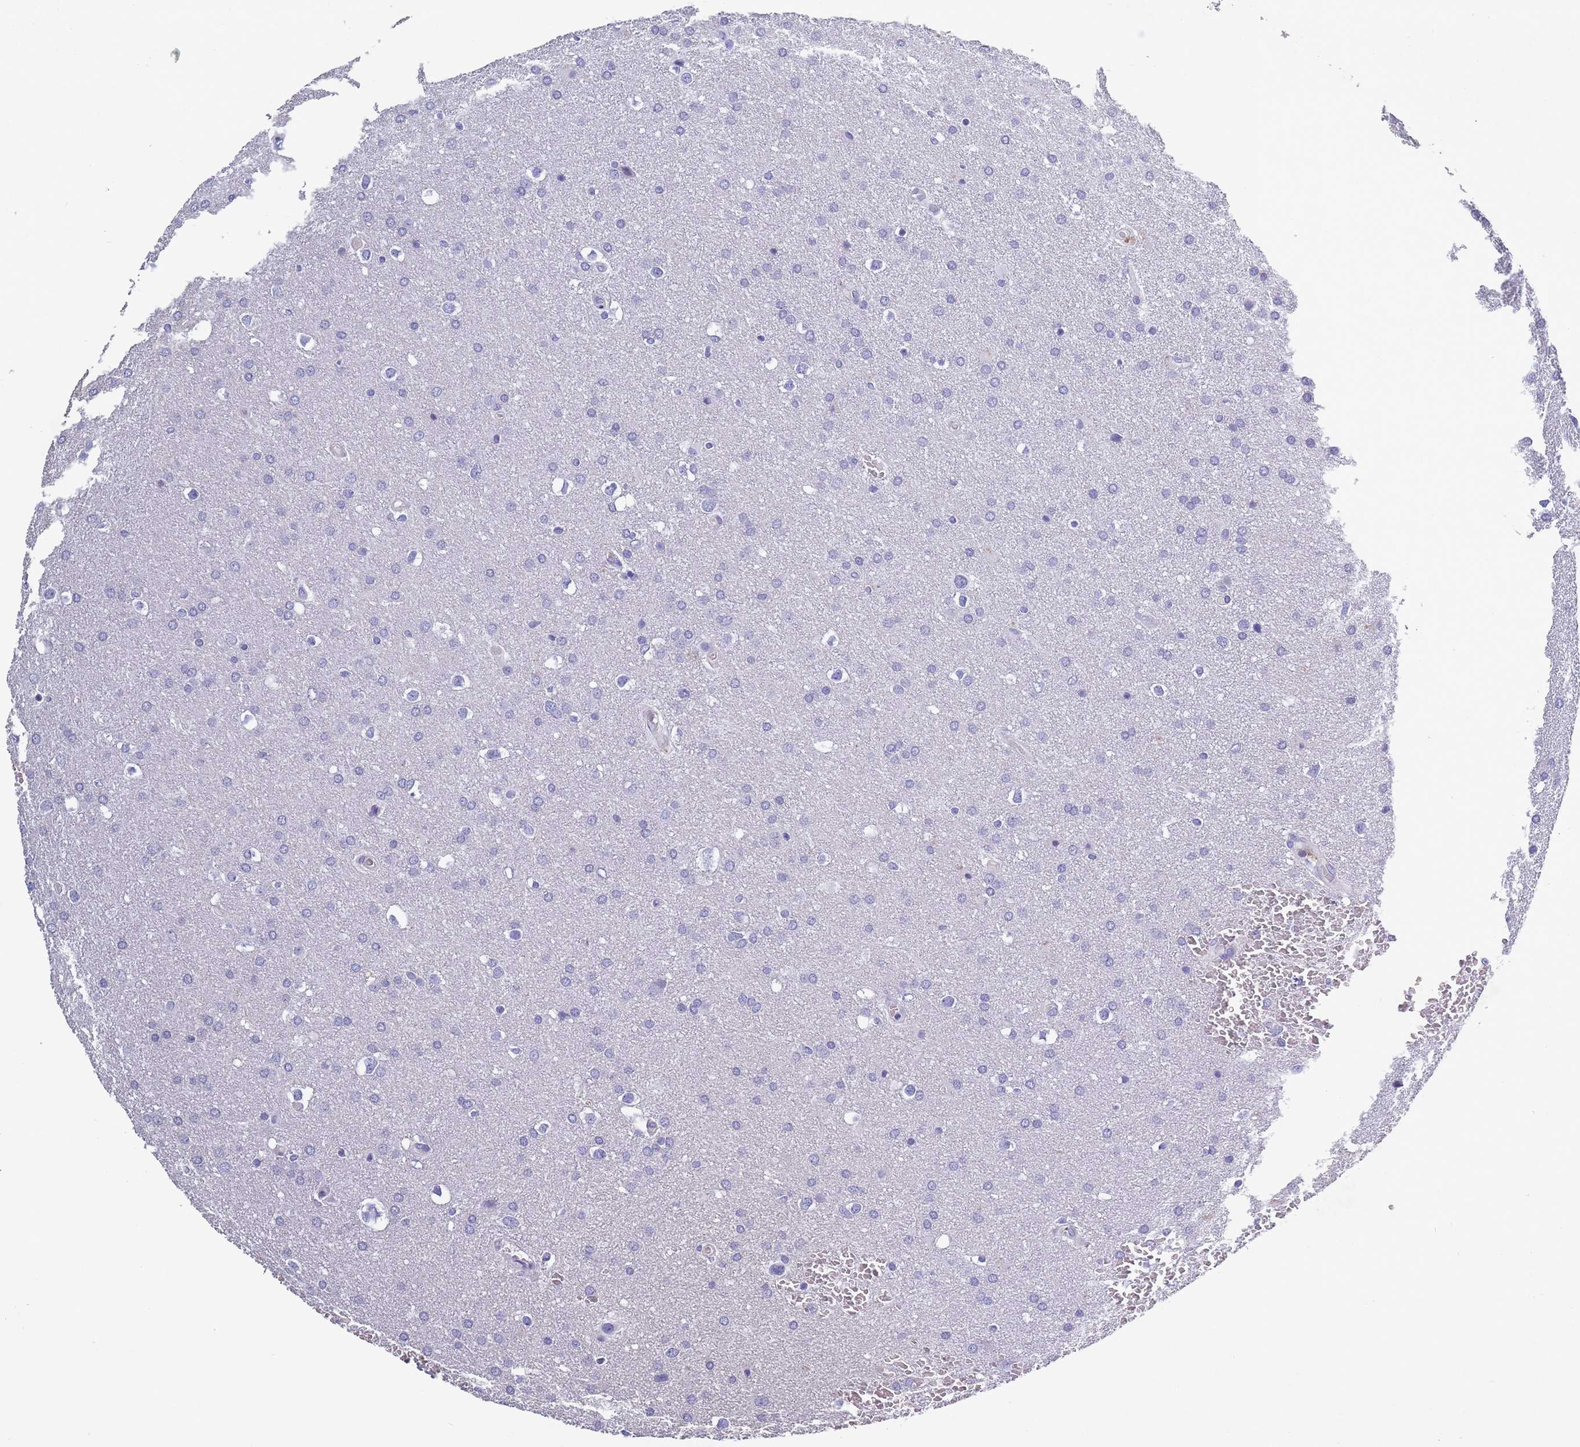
{"staining": {"intensity": "negative", "quantity": "none", "location": "none"}, "tissue": "glioma", "cell_type": "Tumor cells", "image_type": "cancer", "snomed": [{"axis": "morphology", "description": "Glioma, malignant, Low grade"}, {"axis": "topography", "description": "Brain"}], "caption": "An immunohistochemistry (IHC) micrograph of glioma is shown. There is no staining in tumor cells of glioma. Brightfield microscopy of immunohistochemistry (IHC) stained with DAB (brown) and hematoxylin (blue), captured at high magnification.", "gene": "OR4C5", "patient": {"sex": "female", "age": 32}}